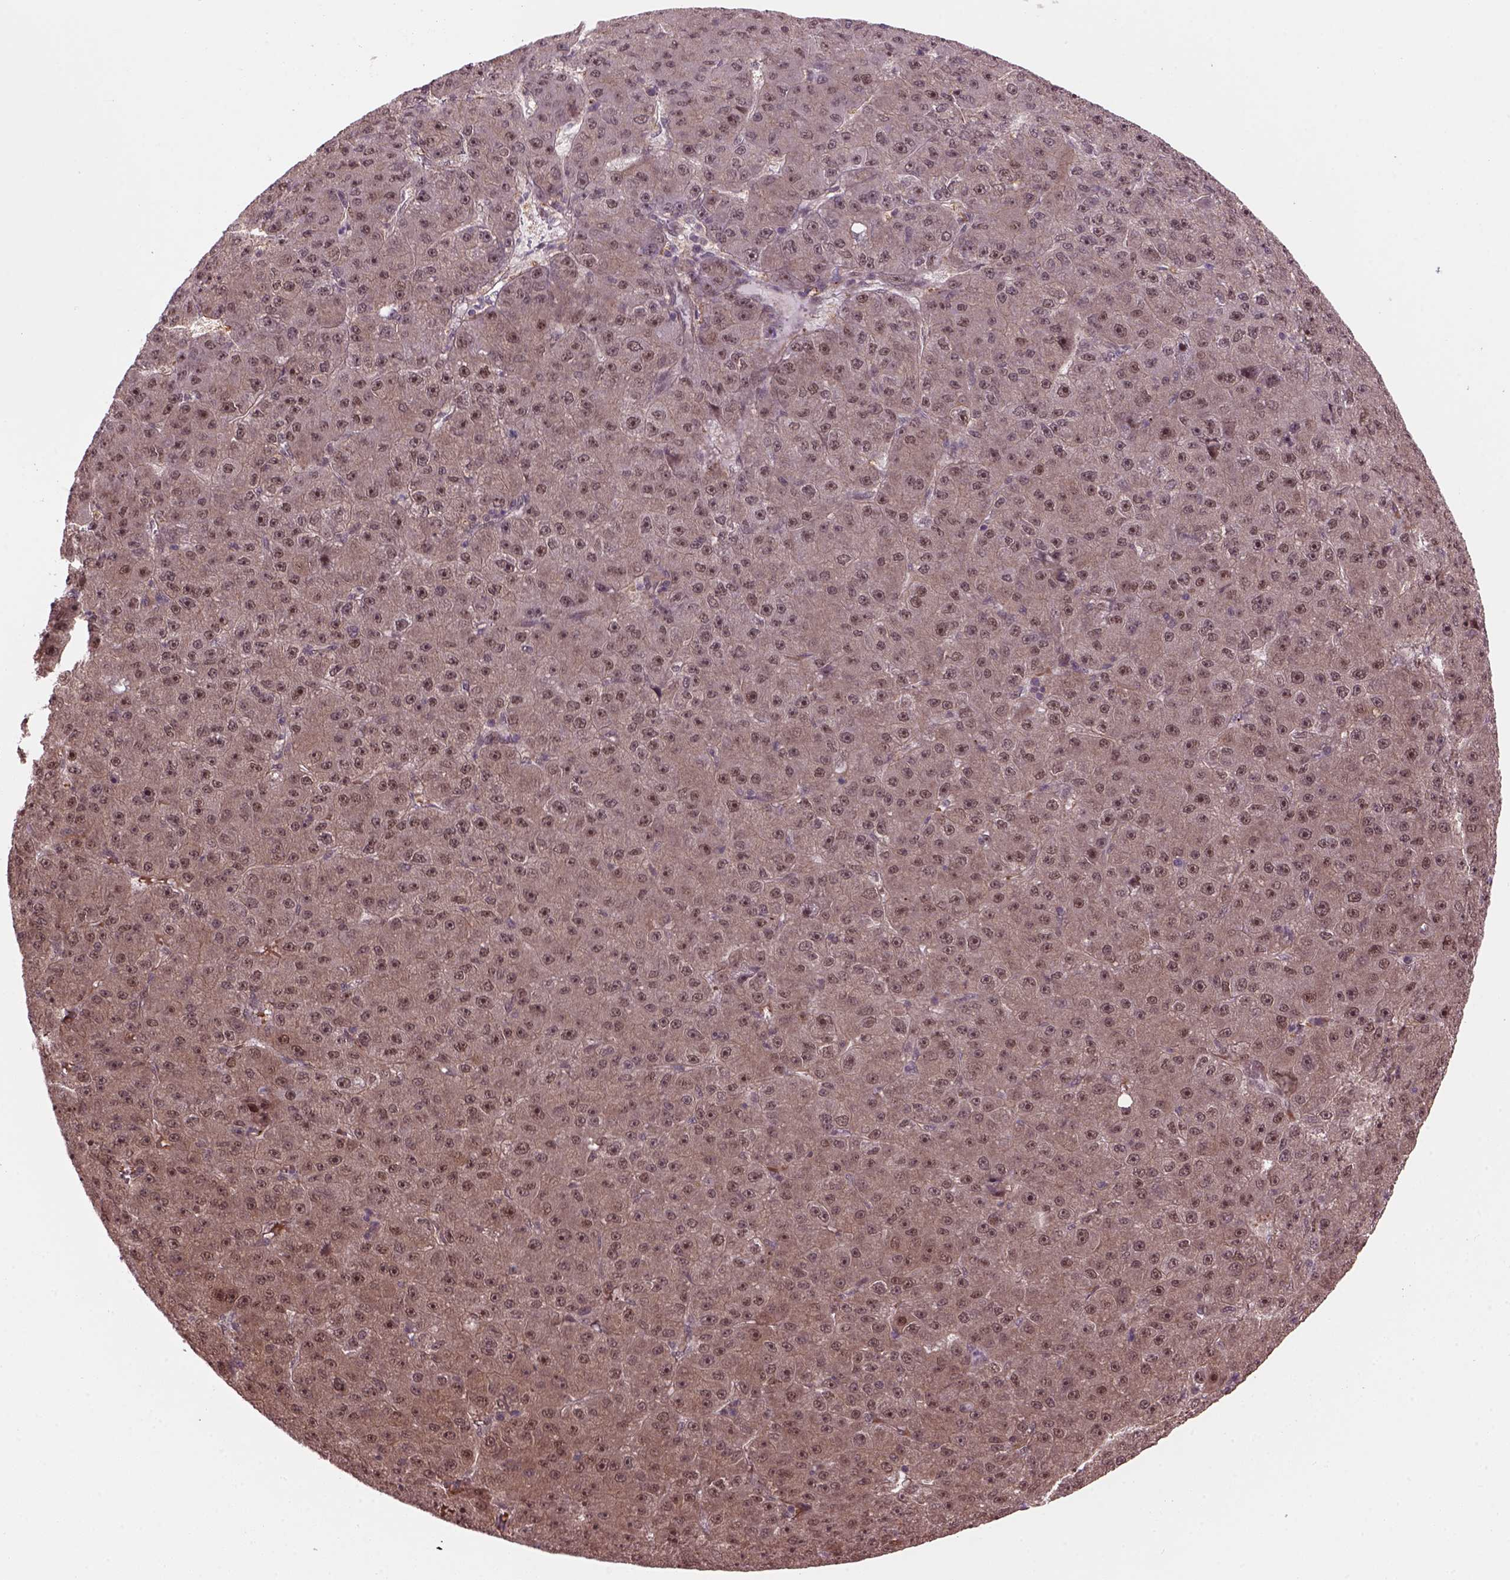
{"staining": {"intensity": "moderate", "quantity": "25%-75%", "location": "cytoplasmic/membranous,nuclear"}, "tissue": "liver cancer", "cell_type": "Tumor cells", "image_type": "cancer", "snomed": [{"axis": "morphology", "description": "Carcinoma, Hepatocellular, NOS"}, {"axis": "topography", "description": "Liver"}], "caption": "Liver cancer stained for a protein (brown) demonstrates moderate cytoplasmic/membranous and nuclear positive staining in approximately 25%-75% of tumor cells.", "gene": "PSMD11", "patient": {"sex": "male", "age": 67}}